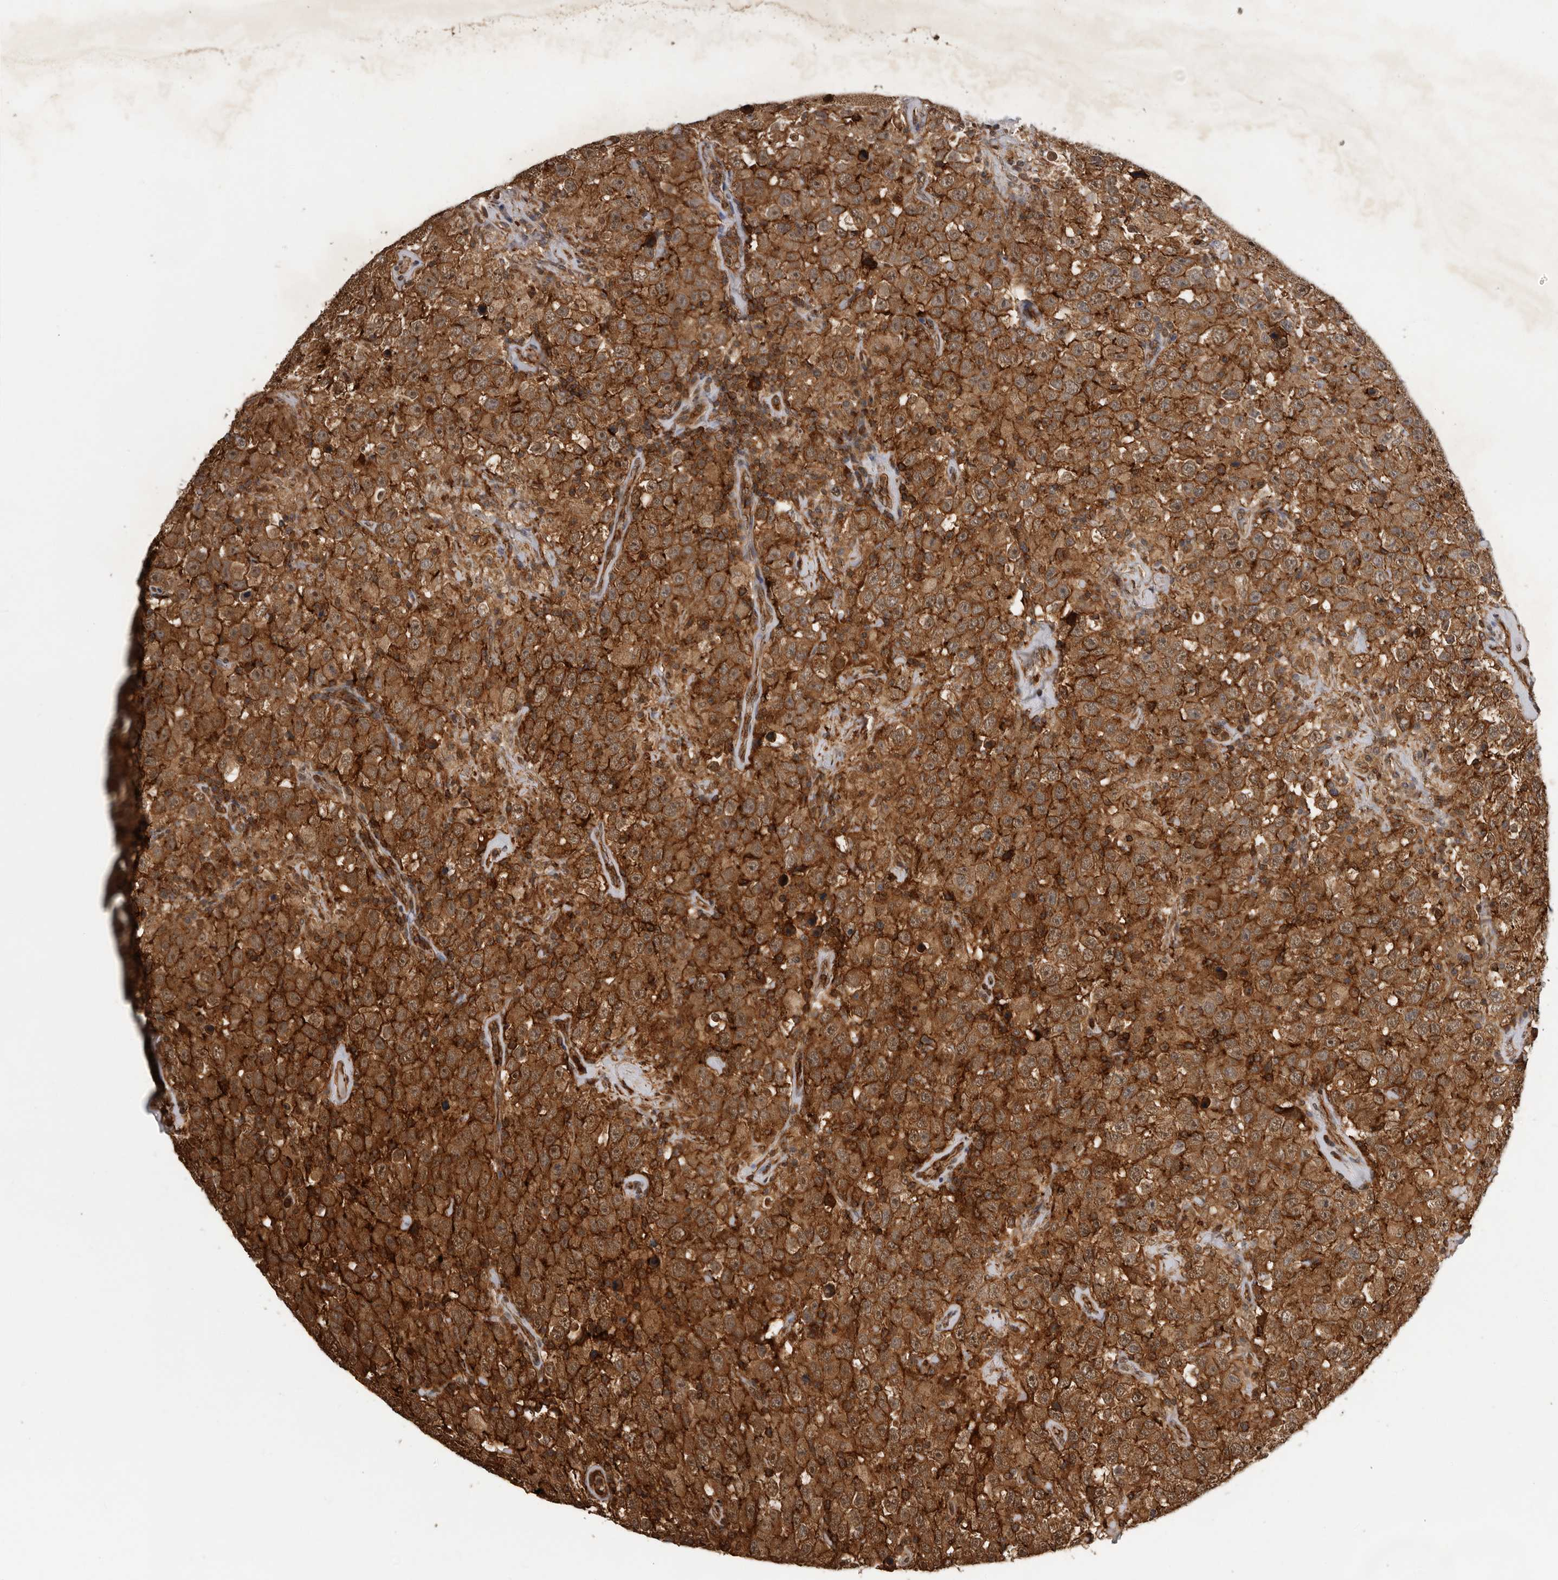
{"staining": {"intensity": "strong", "quantity": ">75%", "location": "cytoplasmic/membranous"}, "tissue": "testis cancer", "cell_type": "Tumor cells", "image_type": "cancer", "snomed": [{"axis": "morphology", "description": "Seminoma, NOS"}, {"axis": "topography", "description": "Testis"}], "caption": "A brown stain highlights strong cytoplasmic/membranous expression of a protein in human seminoma (testis) tumor cells. (DAB = brown stain, brightfield microscopy at high magnification).", "gene": "RNF157", "patient": {"sex": "male", "age": 41}}